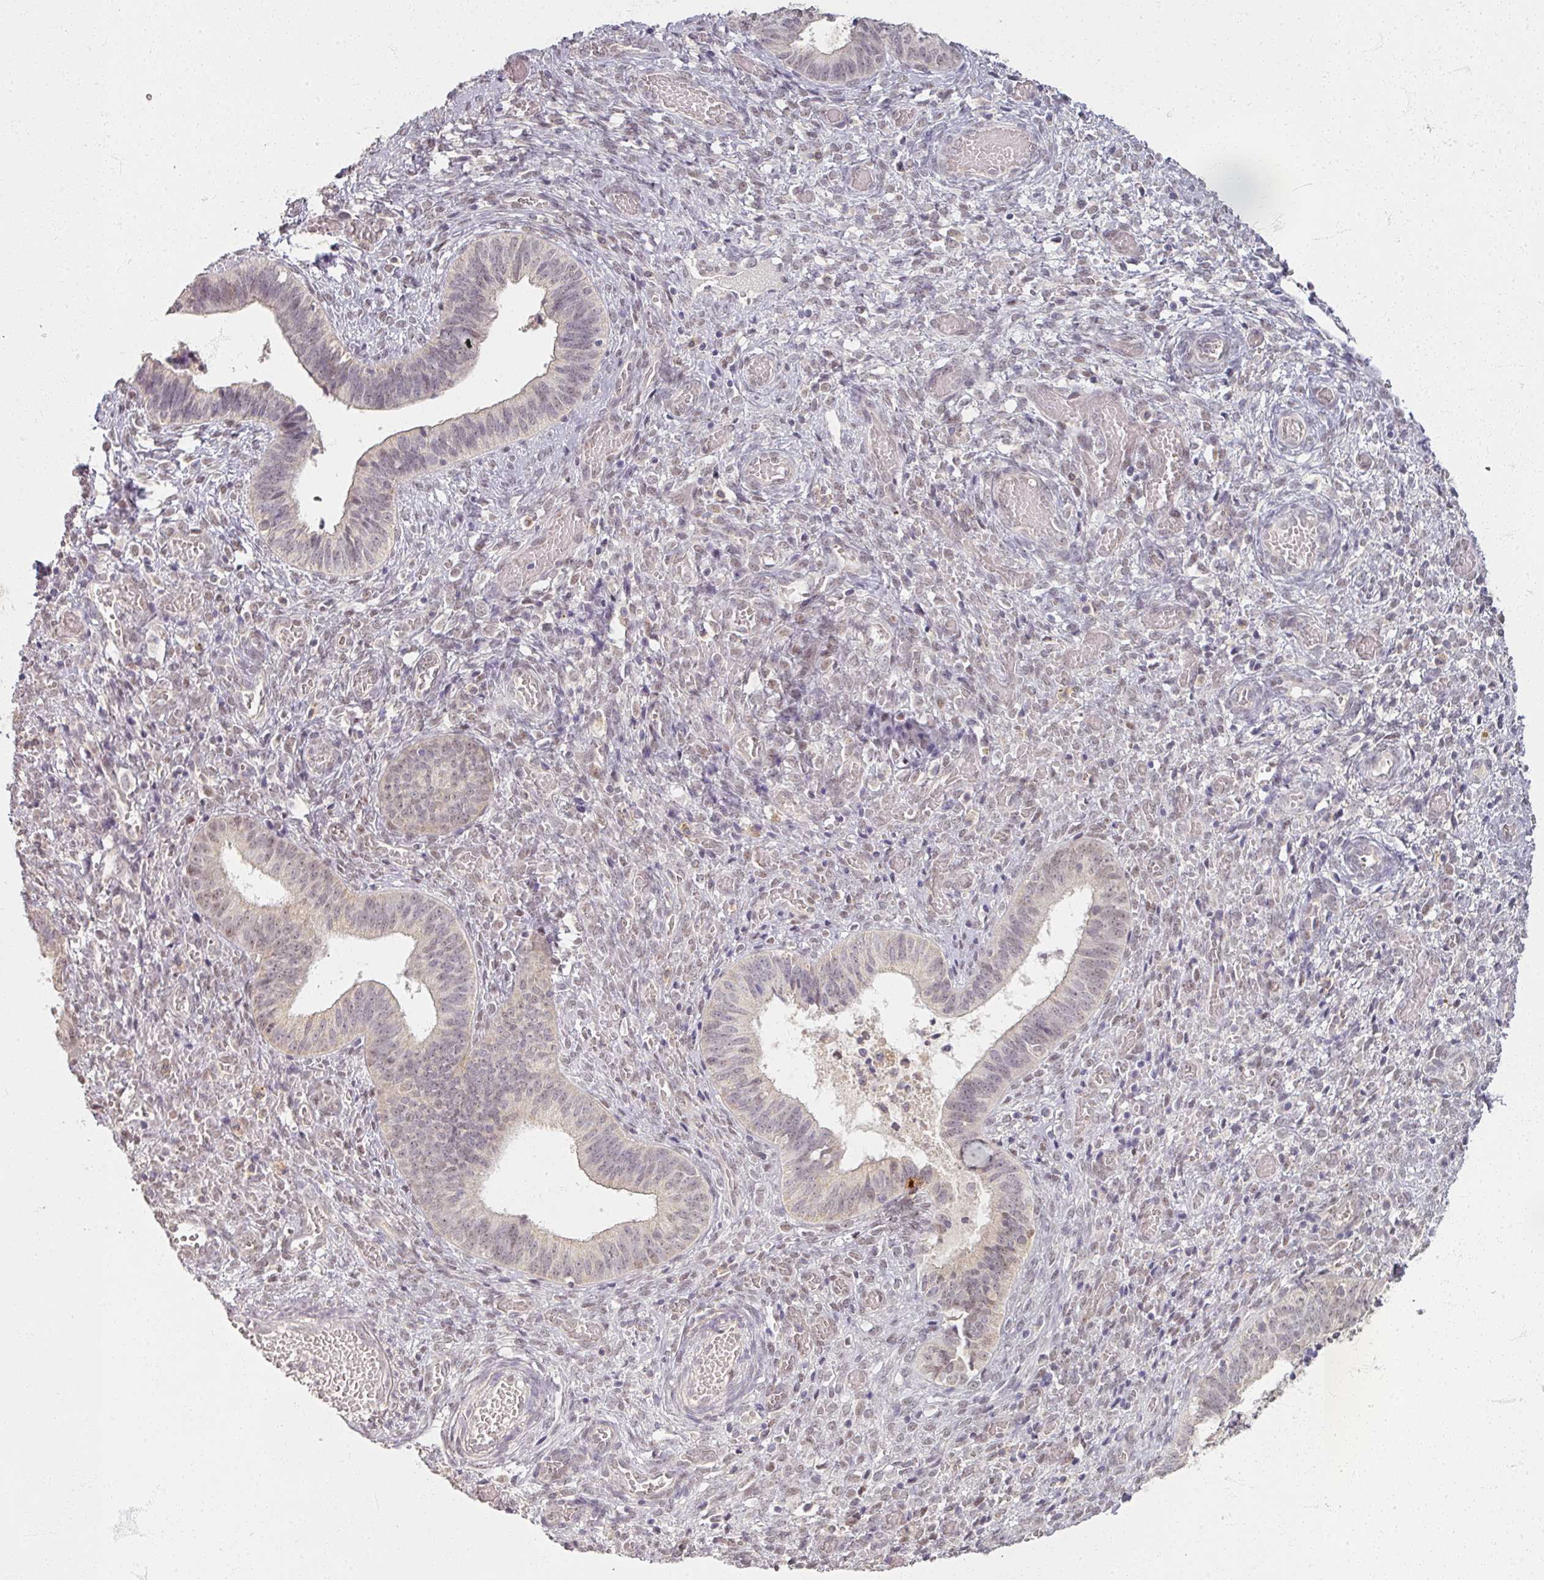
{"staining": {"intensity": "negative", "quantity": "none", "location": "none"}, "tissue": "cervical cancer", "cell_type": "Tumor cells", "image_type": "cancer", "snomed": [{"axis": "morphology", "description": "Squamous cell carcinoma, NOS"}, {"axis": "topography", "description": "Cervix"}], "caption": "Immunohistochemical staining of human cervical cancer demonstrates no significant staining in tumor cells. (DAB immunohistochemistry (IHC), high magnification).", "gene": "SOX11", "patient": {"sex": "female", "age": 59}}